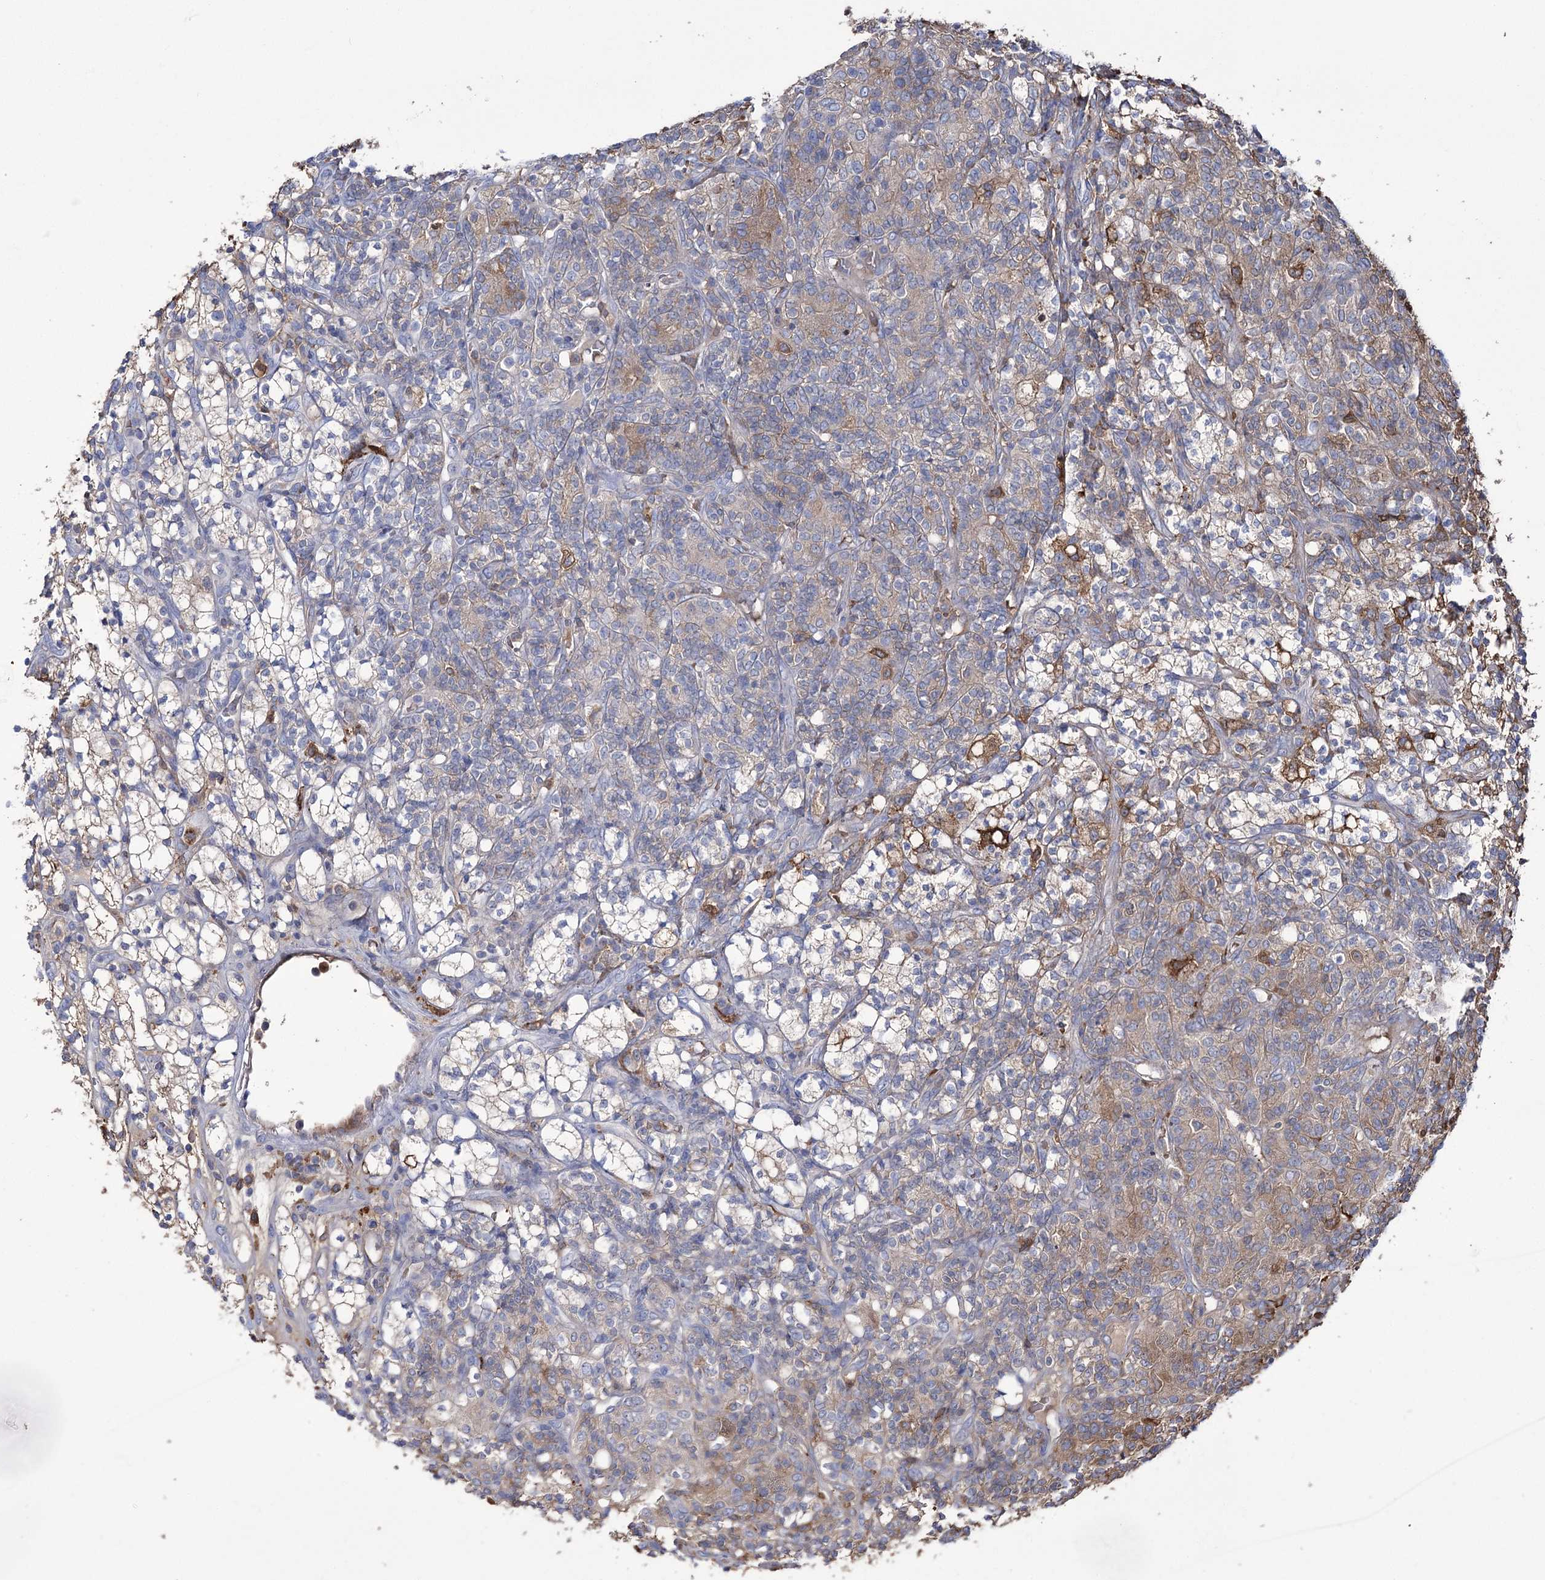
{"staining": {"intensity": "weak", "quantity": "25%-75%", "location": "cytoplasmic/membranous"}, "tissue": "renal cancer", "cell_type": "Tumor cells", "image_type": "cancer", "snomed": [{"axis": "morphology", "description": "Adenocarcinoma, NOS"}, {"axis": "topography", "description": "Kidney"}], "caption": "A high-resolution histopathology image shows immunohistochemistry (IHC) staining of renal adenocarcinoma, which displays weak cytoplasmic/membranous expression in about 25%-75% of tumor cells.", "gene": "ZNF622", "patient": {"sex": "male", "age": 77}}